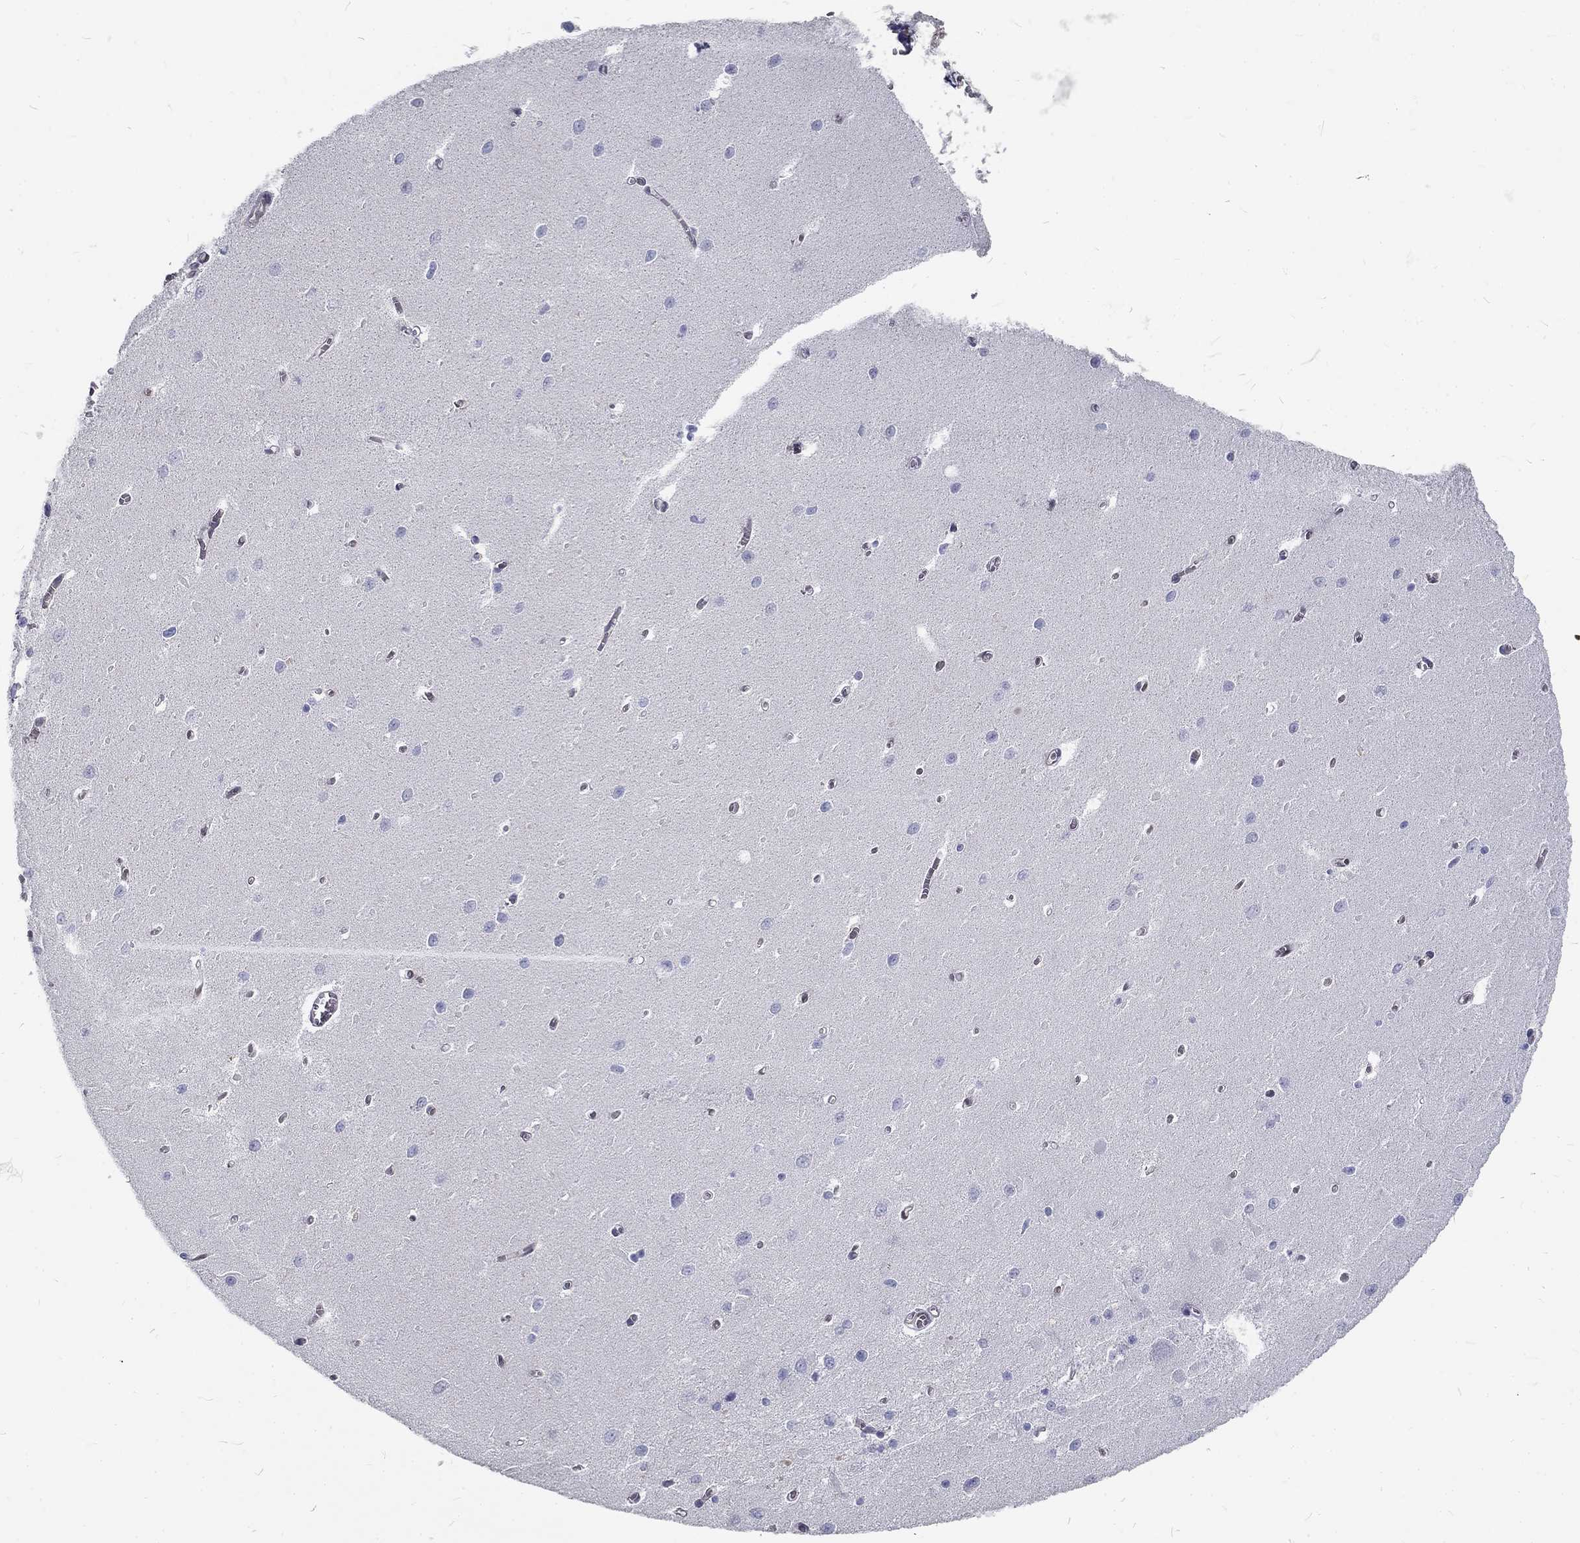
{"staining": {"intensity": "negative", "quantity": "none", "location": "none"}, "tissue": "cerebellum", "cell_type": "Cells in granular layer", "image_type": "normal", "snomed": [{"axis": "morphology", "description": "Normal tissue, NOS"}, {"axis": "topography", "description": "Cerebellum"}], "caption": "Micrograph shows no protein staining in cells in granular layer of normal cerebellum.", "gene": "MTMR11", "patient": {"sex": "female", "age": 64}}